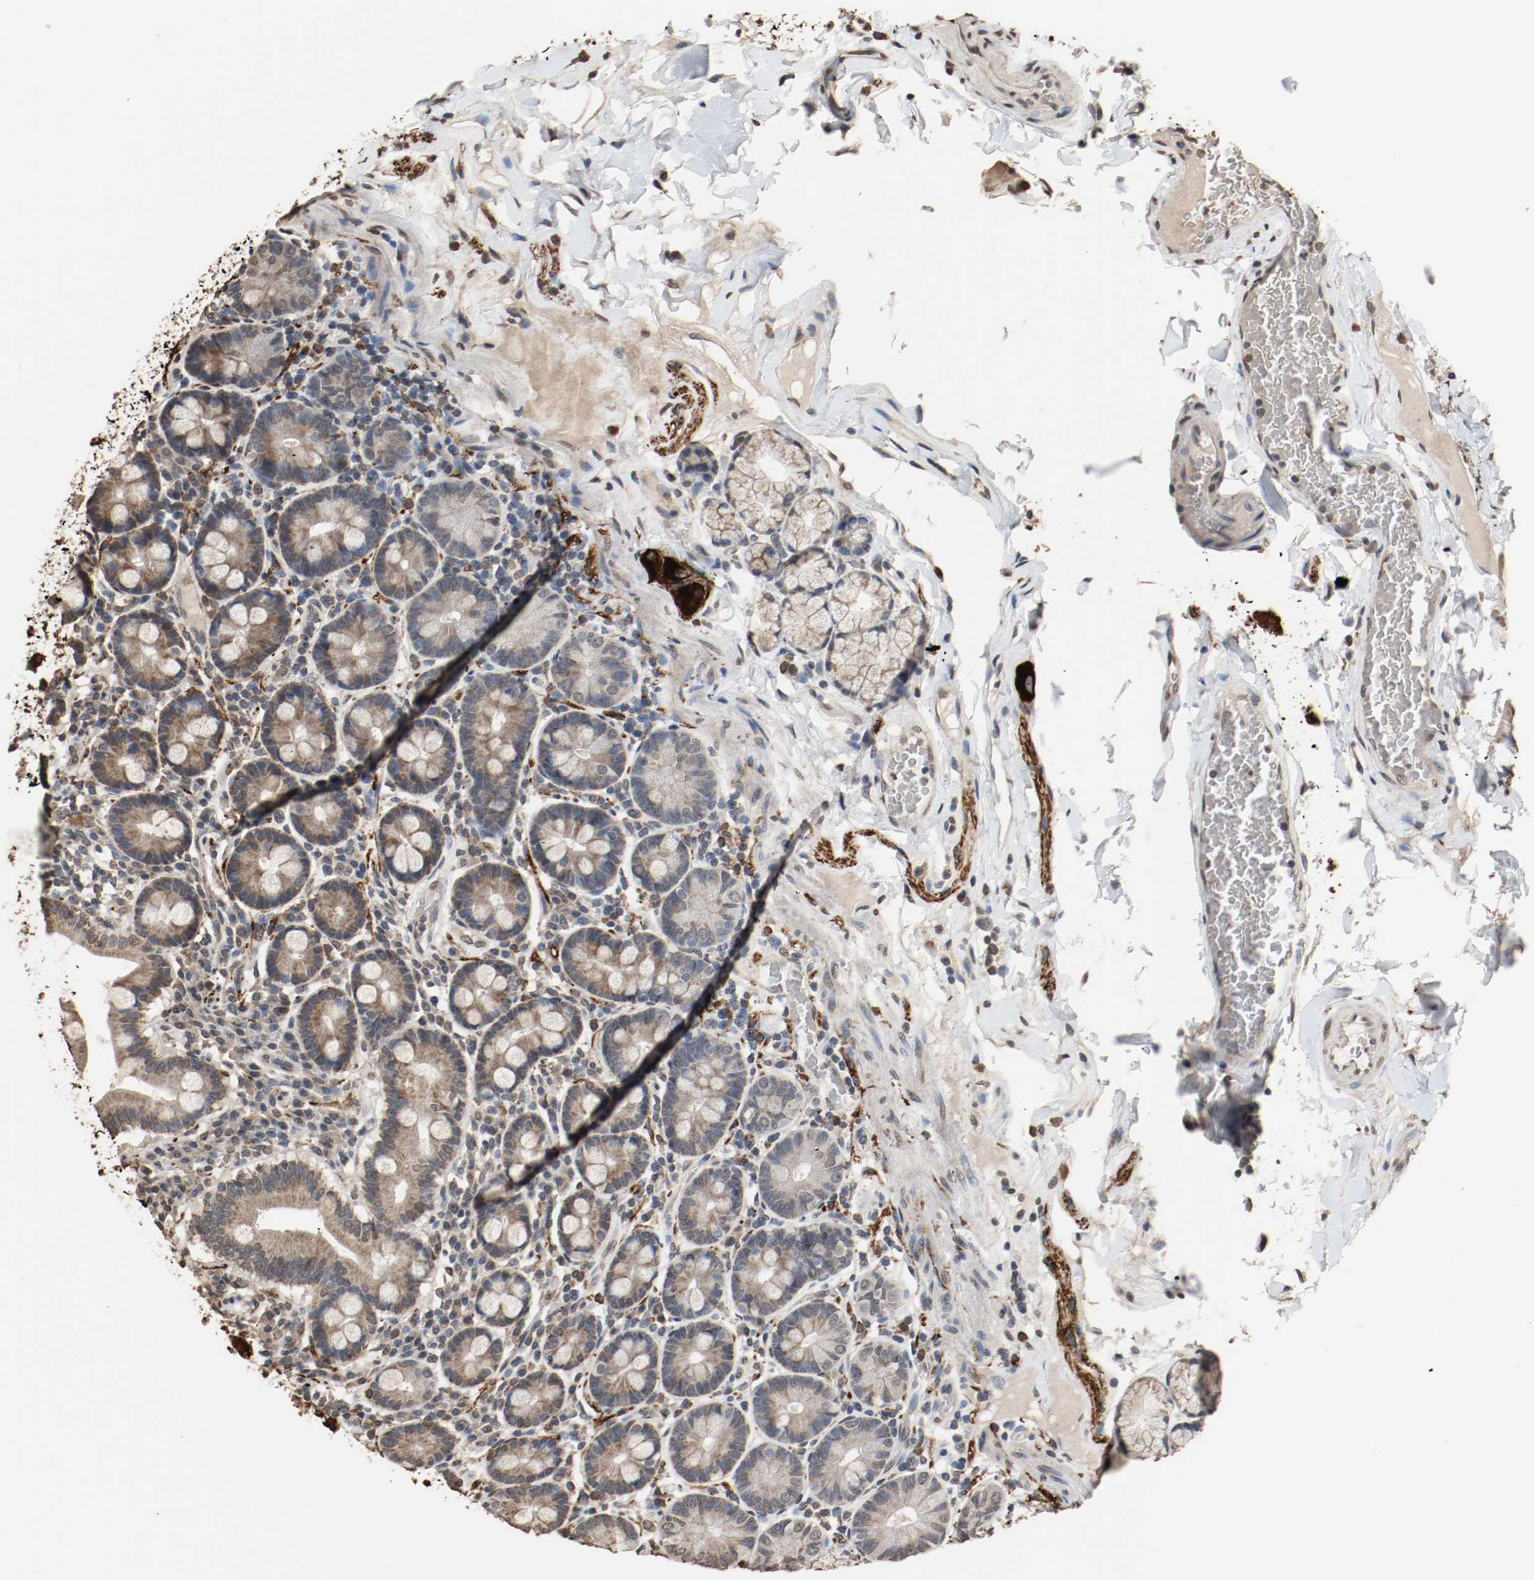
{"staining": {"intensity": "weak", "quantity": "25%-75%", "location": "cytoplasmic/membranous"}, "tissue": "duodenum", "cell_type": "Glandular cells", "image_type": "normal", "snomed": [{"axis": "morphology", "description": "Normal tissue, NOS"}, {"axis": "topography", "description": "Duodenum"}], "caption": "This micrograph reveals IHC staining of benign human duodenum, with low weak cytoplasmic/membranous positivity in about 25%-75% of glandular cells.", "gene": "RTN4", "patient": {"sex": "male", "age": 50}}